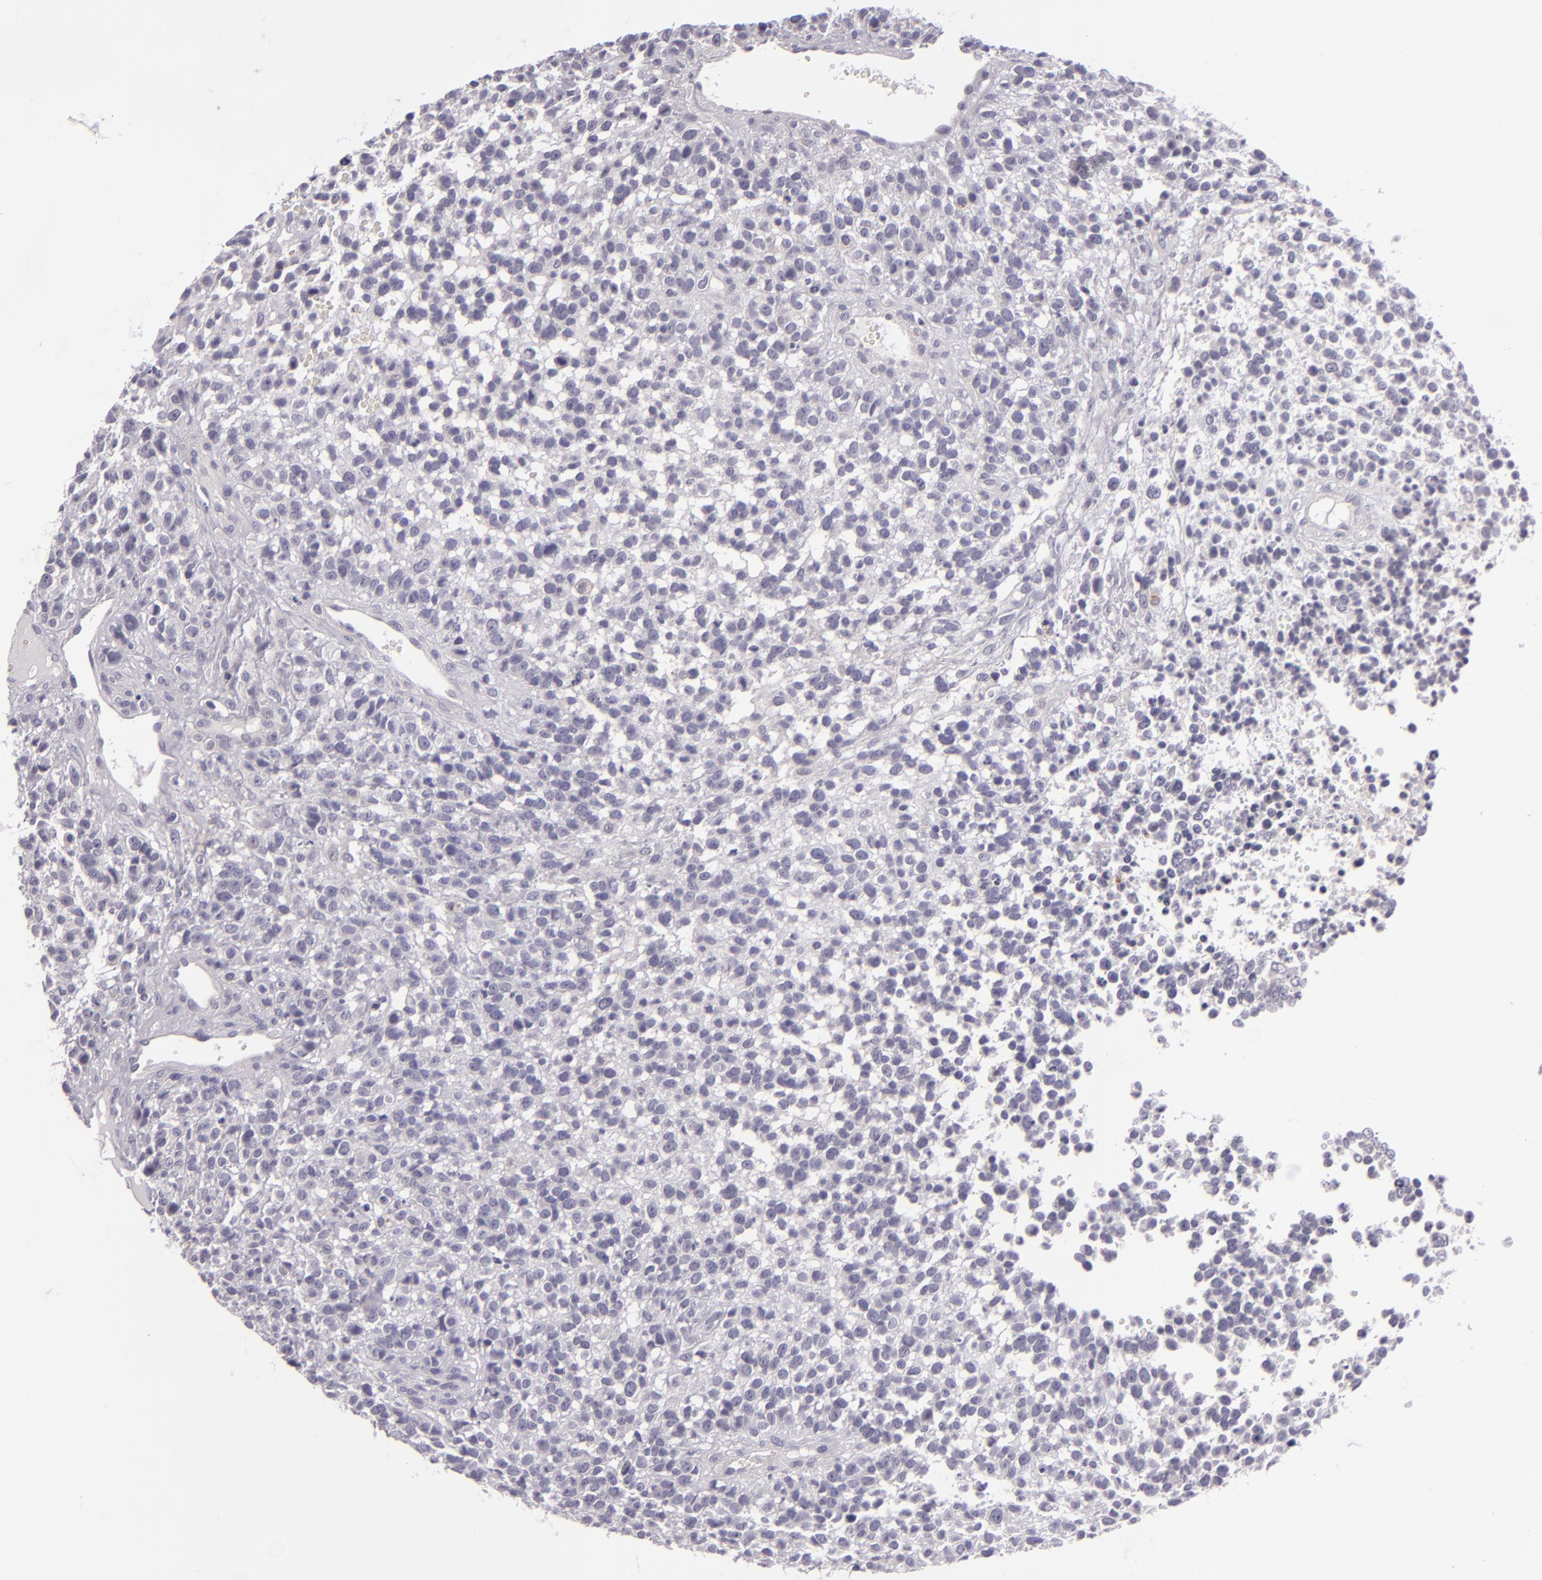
{"staining": {"intensity": "negative", "quantity": "none", "location": "none"}, "tissue": "glioma", "cell_type": "Tumor cells", "image_type": "cancer", "snomed": [{"axis": "morphology", "description": "Glioma, malignant, High grade"}, {"axis": "topography", "description": "Brain"}], "caption": "A high-resolution photomicrograph shows immunohistochemistry staining of high-grade glioma (malignant), which shows no significant expression in tumor cells. (Immunohistochemistry, brightfield microscopy, high magnification).", "gene": "EGFL6", "patient": {"sex": "male", "age": 66}}